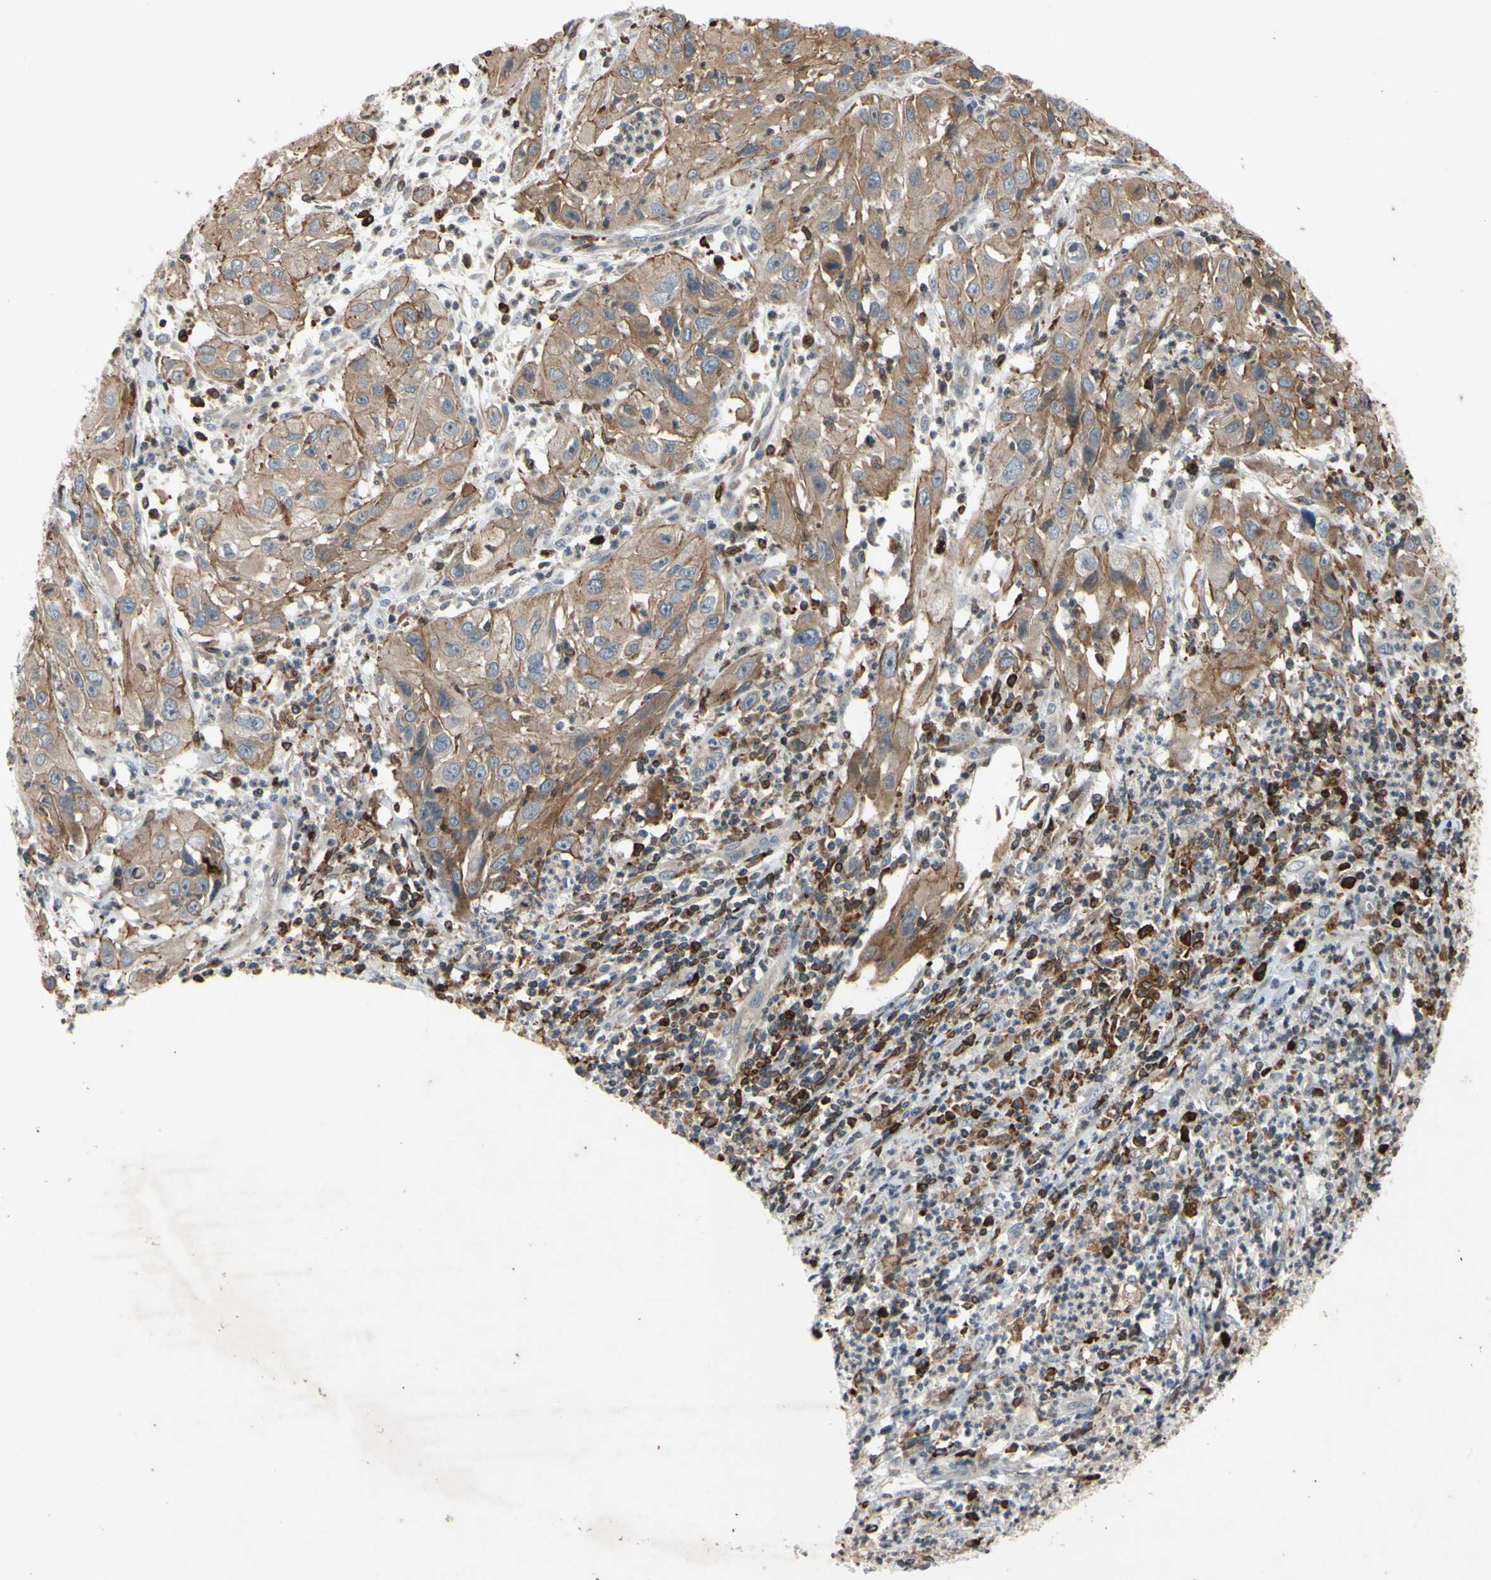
{"staining": {"intensity": "moderate", "quantity": ">75%", "location": "cytoplasmic/membranous"}, "tissue": "cervical cancer", "cell_type": "Tumor cells", "image_type": "cancer", "snomed": [{"axis": "morphology", "description": "Squamous cell carcinoma, NOS"}, {"axis": "topography", "description": "Cervix"}], "caption": "This is an image of IHC staining of cervical cancer (squamous cell carcinoma), which shows moderate staining in the cytoplasmic/membranous of tumor cells.", "gene": "PLXNA2", "patient": {"sex": "female", "age": 32}}